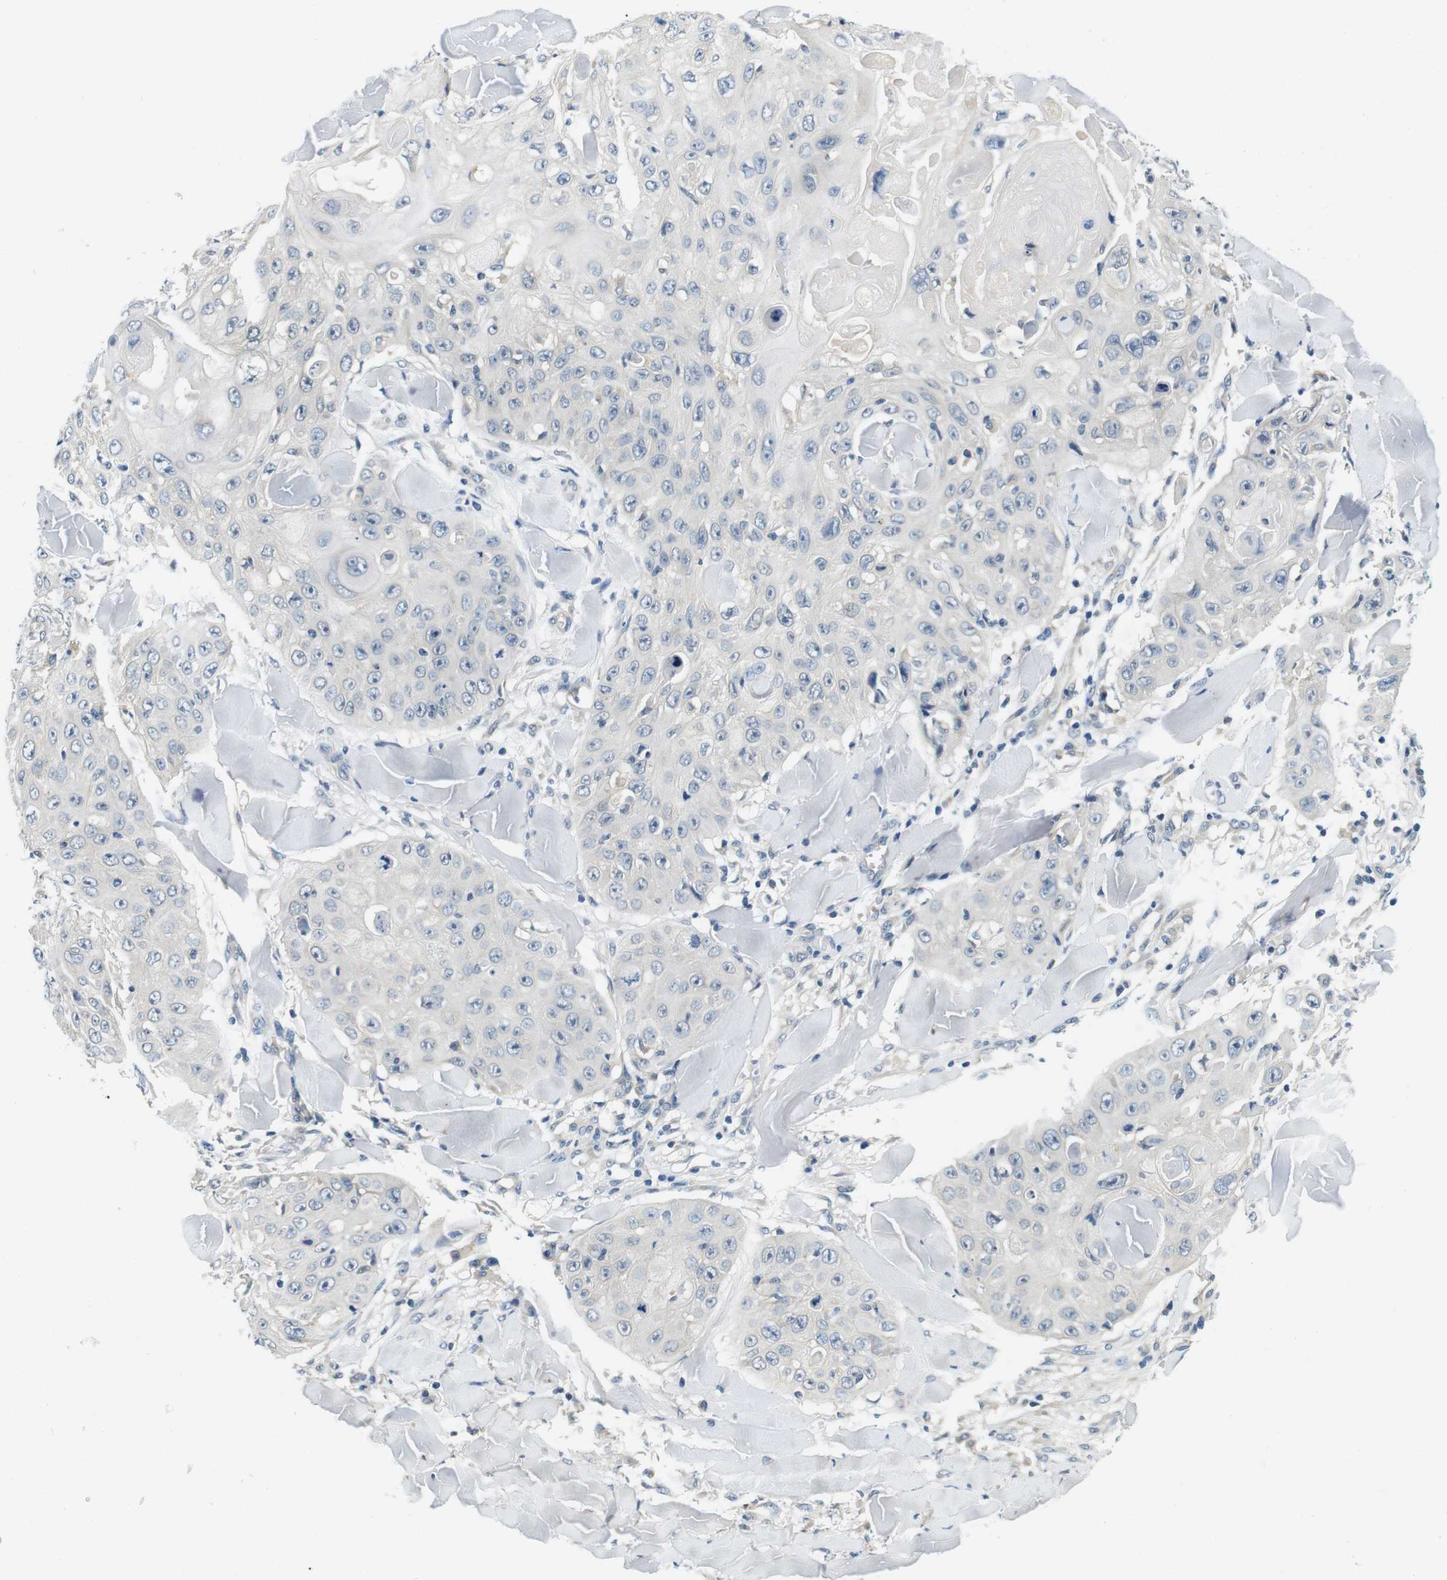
{"staining": {"intensity": "negative", "quantity": "none", "location": "none"}, "tissue": "skin cancer", "cell_type": "Tumor cells", "image_type": "cancer", "snomed": [{"axis": "morphology", "description": "Squamous cell carcinoma, NOS"}, {"axis": "topography", "description": "Skin"}], "caption": "DAB (3,3'-diaminobenzidine) immunohistochemical staining of human skin squamous cell carcinoma displays no significant positivity in tumor cells.", "gene": "DTNA", "patient": {"sex": "male", "age": 86}}